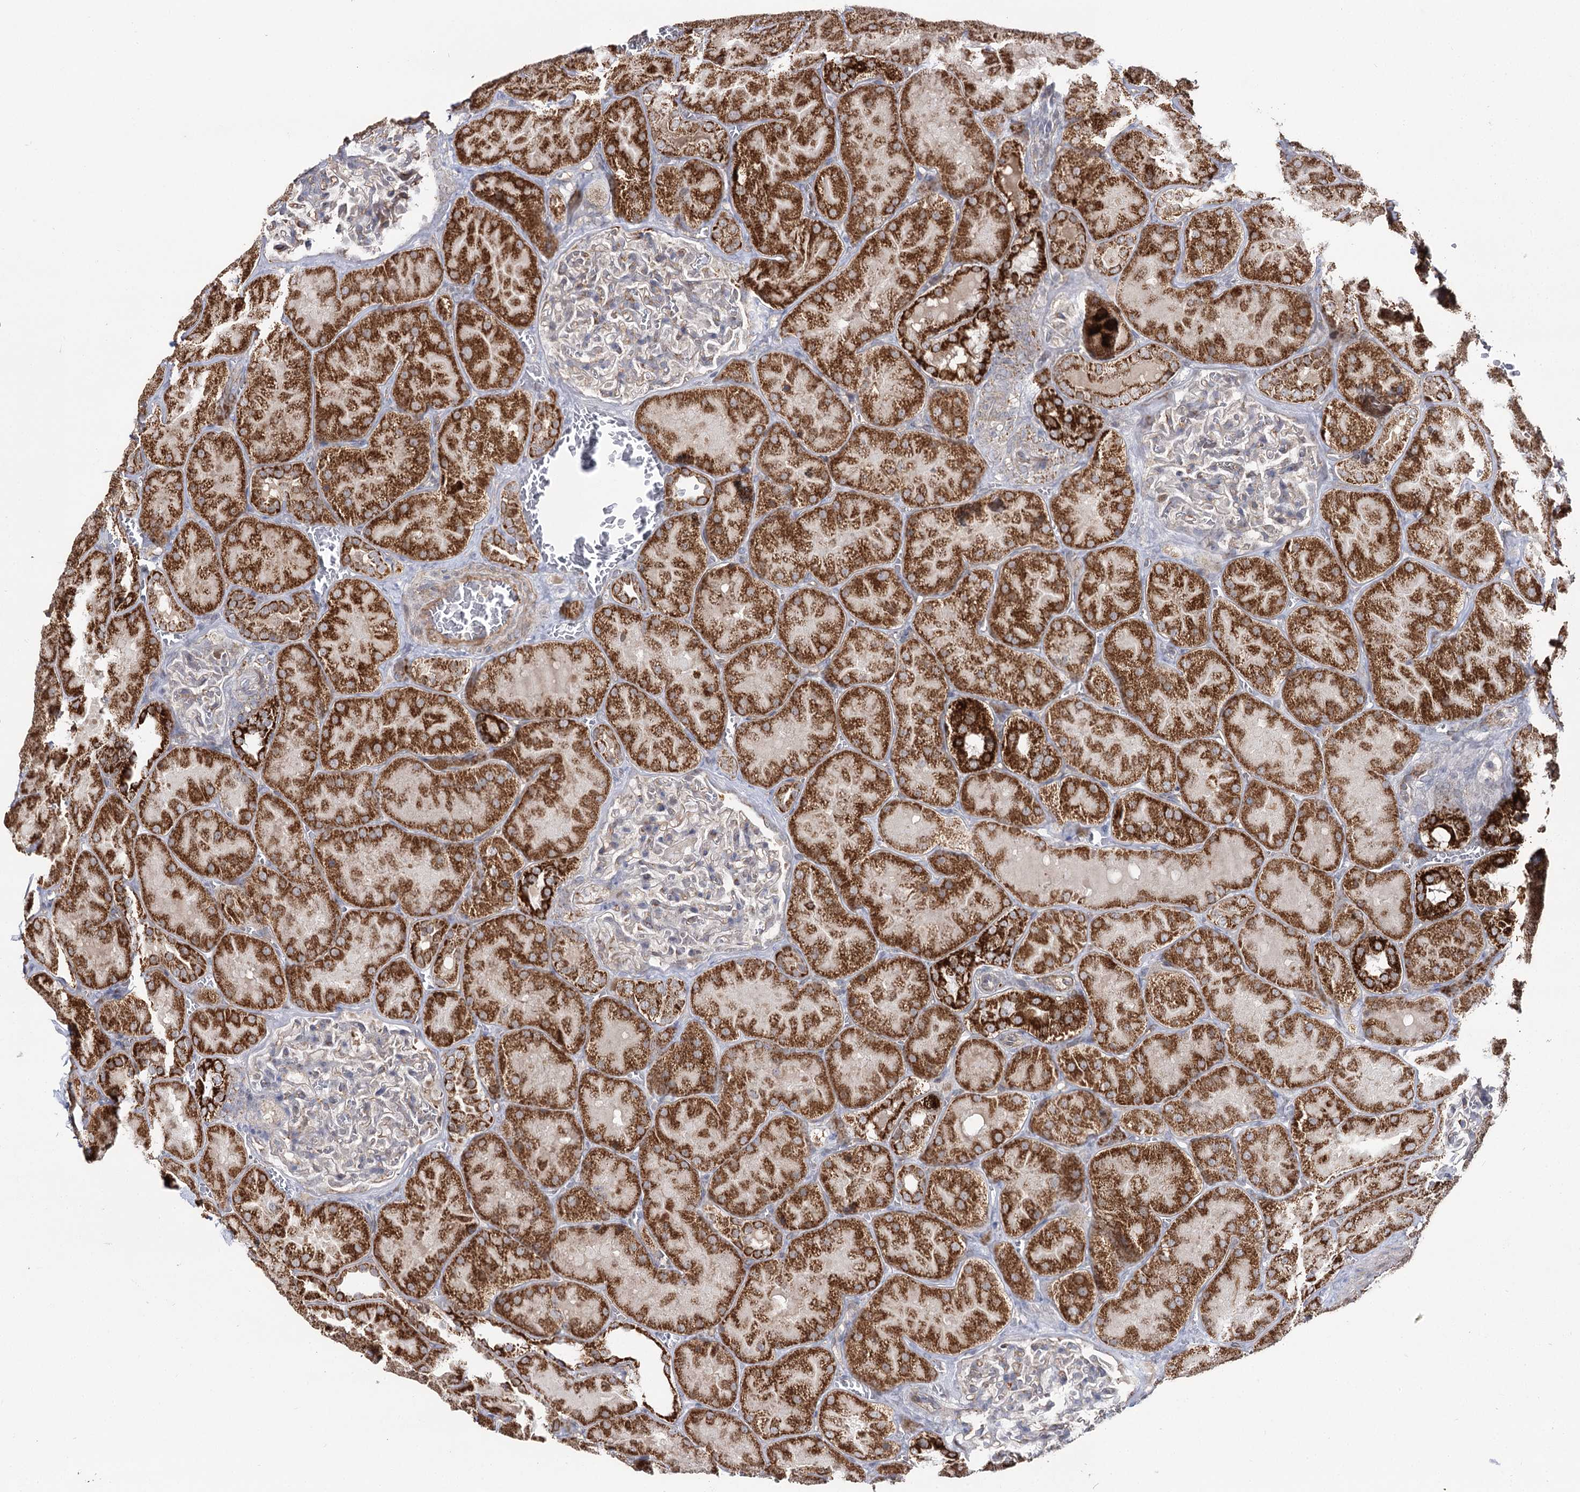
{"staining": {"intensity": "weak", "quantity": "25%-75%", "location": "cytoplasmic/membranous"}, "tissue": "kidney", "cell_type": "Cells in glomeruli", "image_type": "normal", "snomed": [{"axis": "morphology", "description": "Normal tissue, NOS"}, {"axis": "topography", "description": "Kidney"}], "caption": "High-magnification brightfield microscopy of benign kidney stained with DAB (brown) and counterstained with hematoxylin (blue). cells in glomeruli exhibit weak cytoplasmic/membranous positivity is present in about25%-75% of cells.", "gene": "CBR4", "patient": {"sex": "male", "age": 28}}